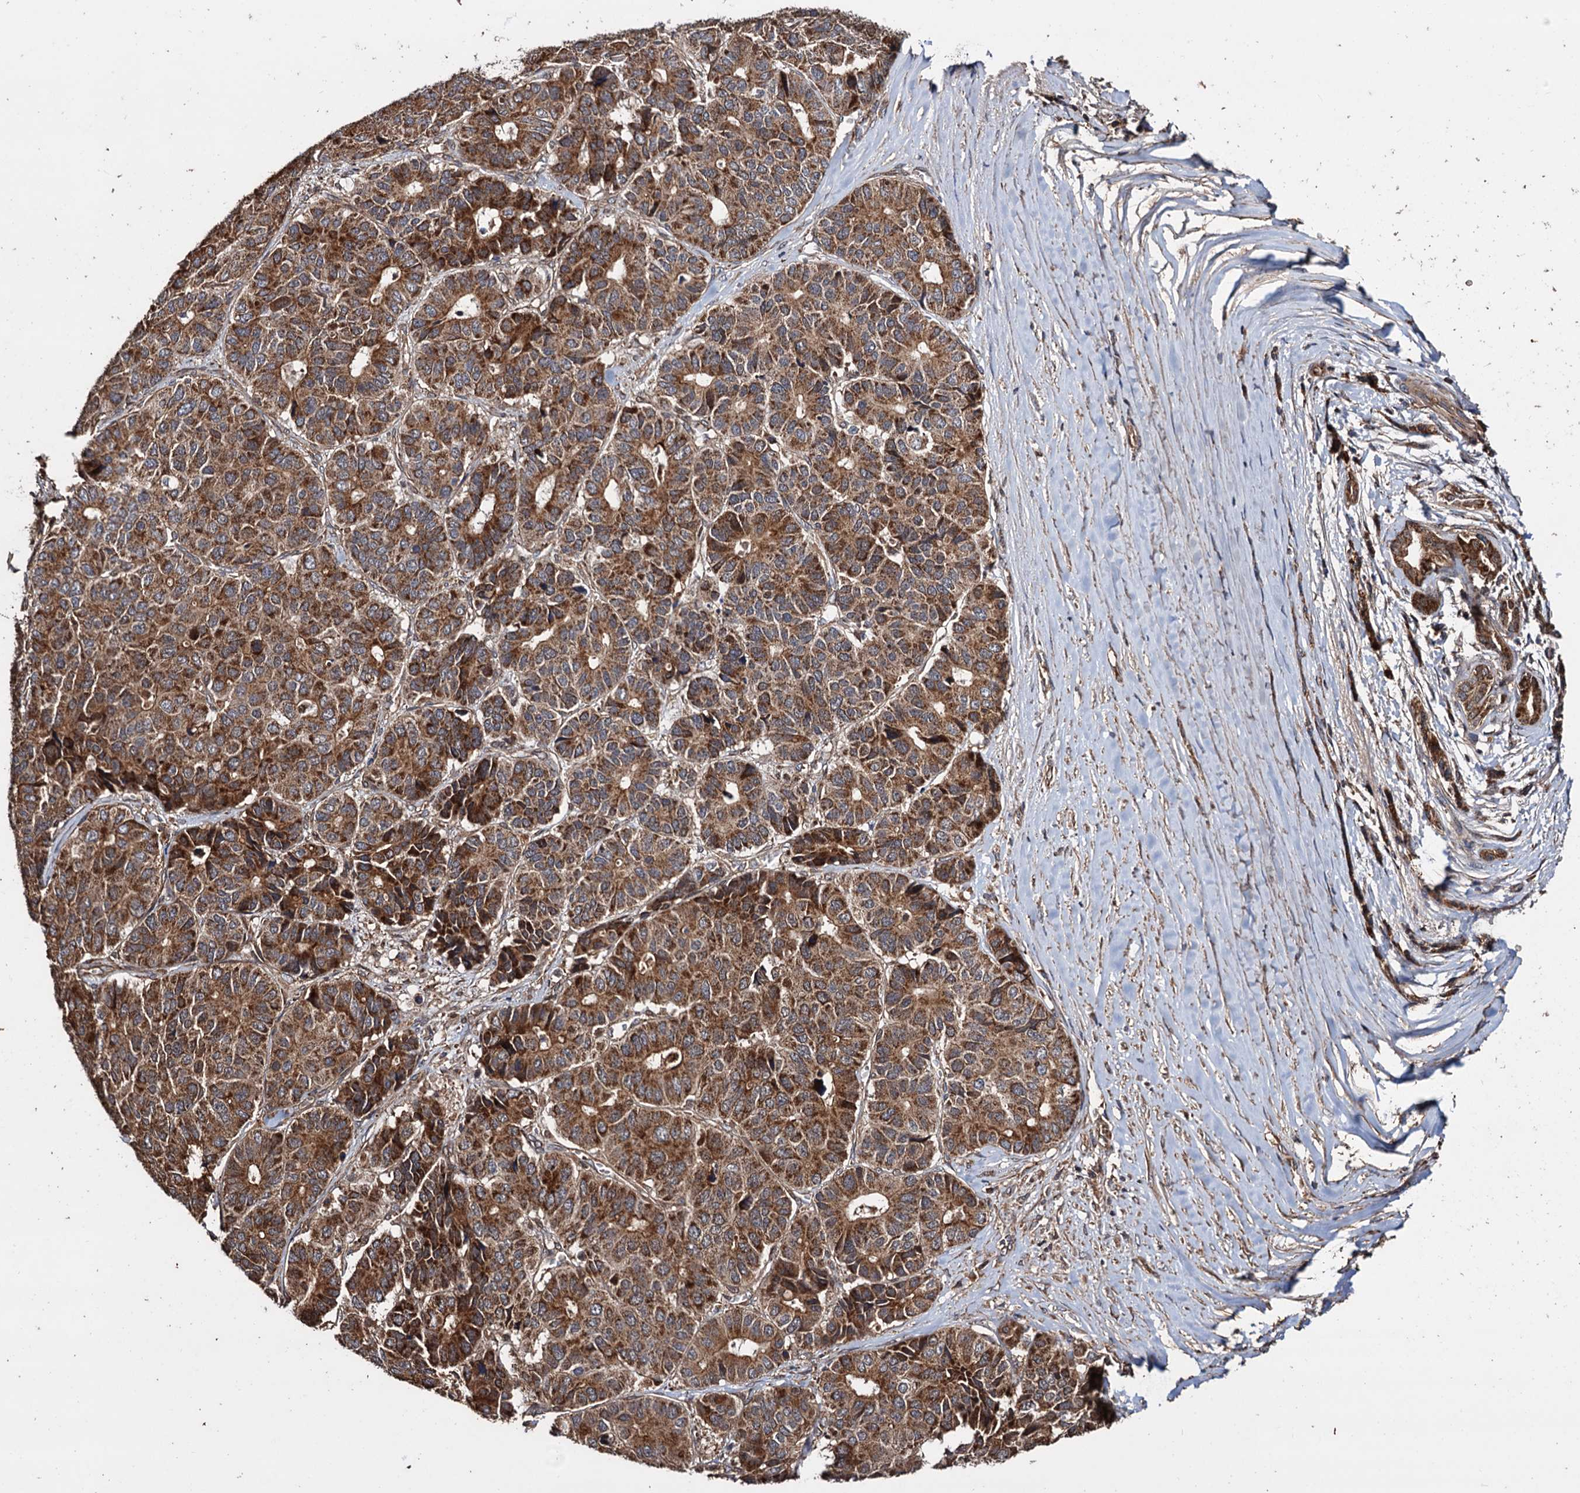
{"staining": {"intensity": "strong", "quantity": ">75%", "location": "cytoplasmic/membranous"}, "tissue": "pancreatic cancer", "cell_type": "Tumor cells", "image_type": "cancer", "snomed": [{"axis": "morphology", "description": "Adenocarcinoma, NOS"}, {"axis": "topography", "description": "Pancreas"}], "caption": "Pancreatic cancer was stained to show a protein in brown. There is high levels of strong cytoplasmic/membranous staining in about >75% of tumor cells.", "gene": "MRPL42", "patient": {"sex": "male", "age": 50}}